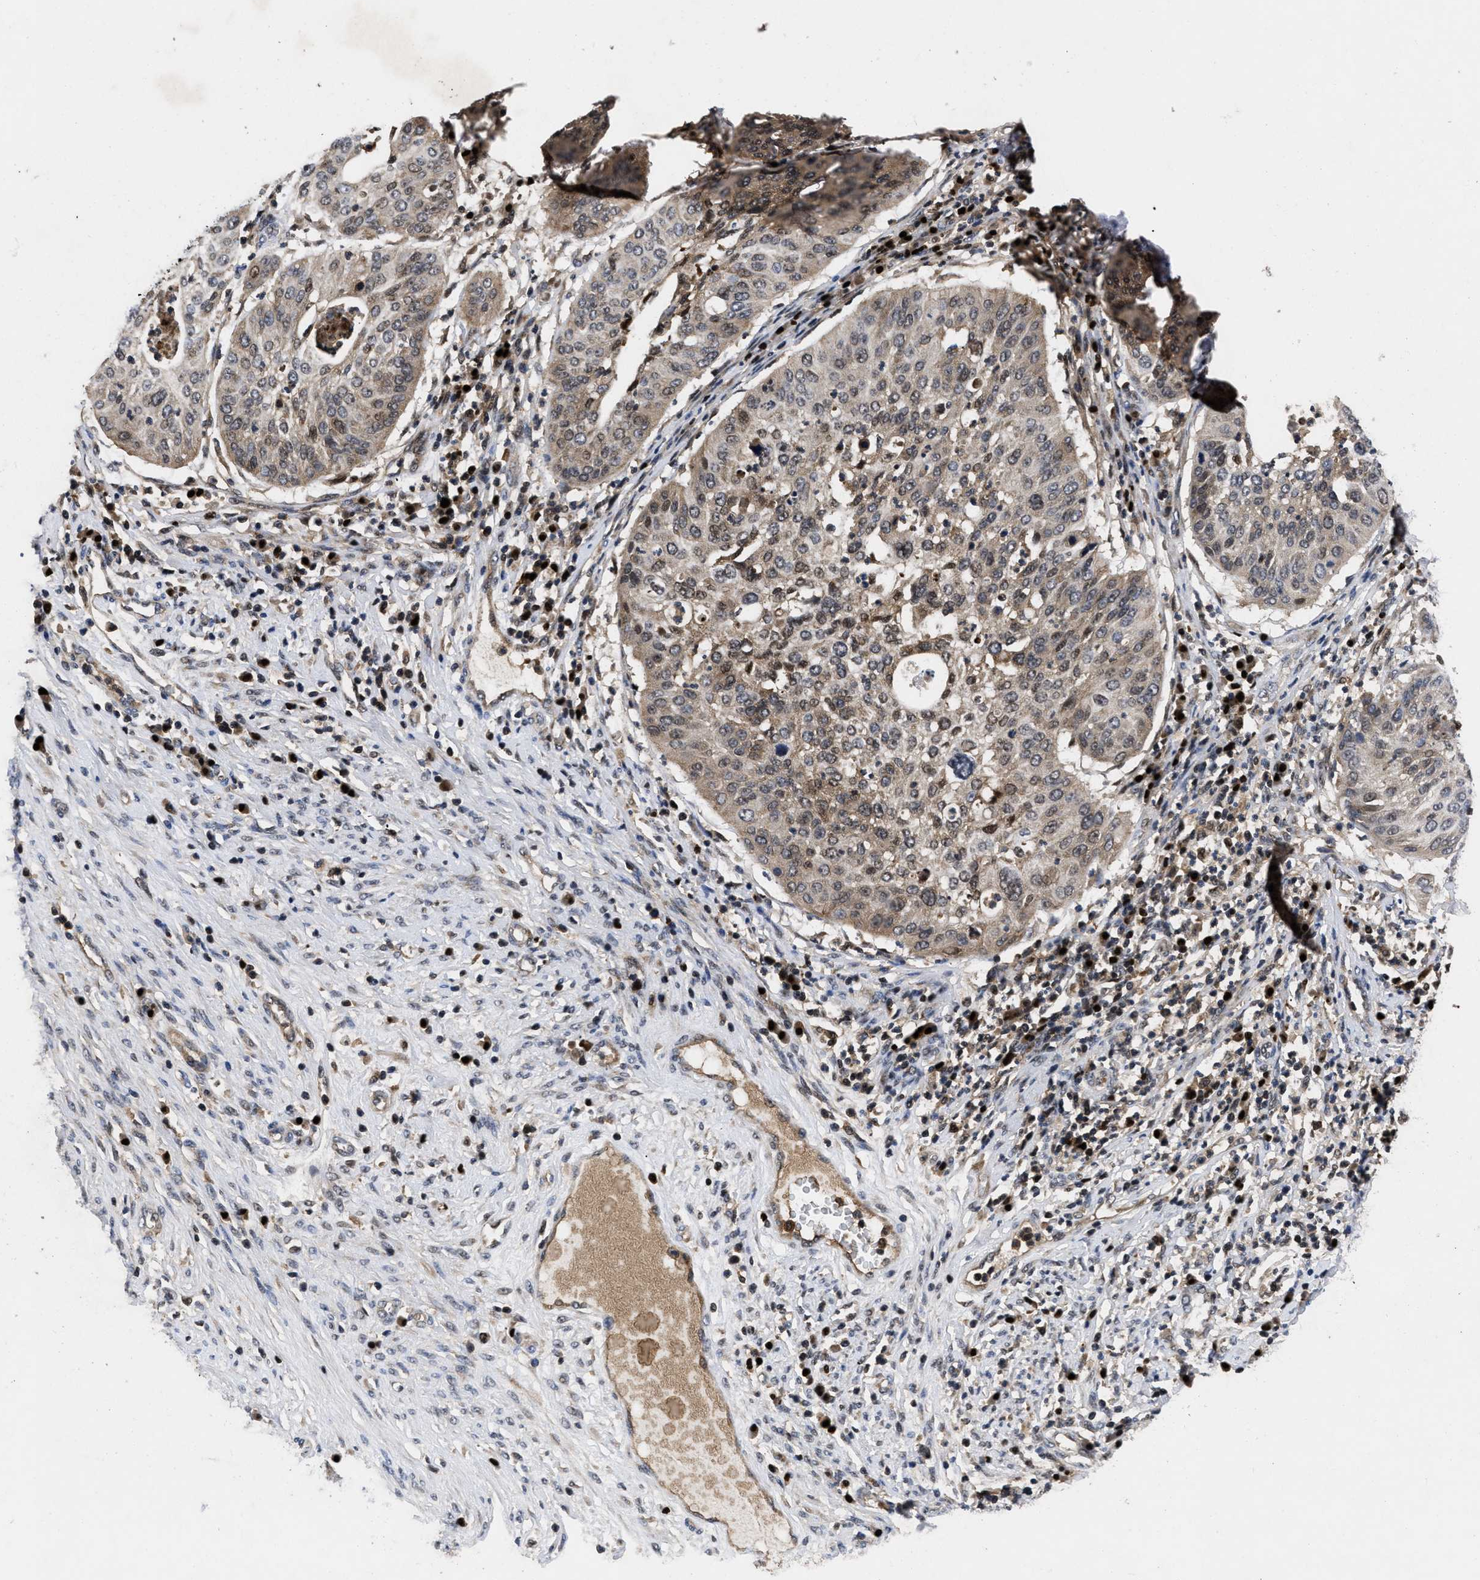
{"staining": {"intensity": "weak", "quantity": "25%-75%", "location": "cytoplasmic/membranous,nuclear"}, "tissue": "cervical cancer", "cell_type": "Tumor cells", "image_type": "cancer", "snomed": [{"axis": "morphology", "description": "Normal tissue, NOS"}, {"axis": "morphology", "description": "Squamous cell carcinoma, NOS"}, {"axis": "topography", "description": "Cervix"}], "caption": "Approximately 25%-75% of tumor cells in cervical squamous cell carcinoma reveal weak cytoplasmic/membranous and nuclear protein staining as visualized by brown immunohistochemical staining.", "gene": "FAM200A", "patient": {"sex": "female", "age": 39}}